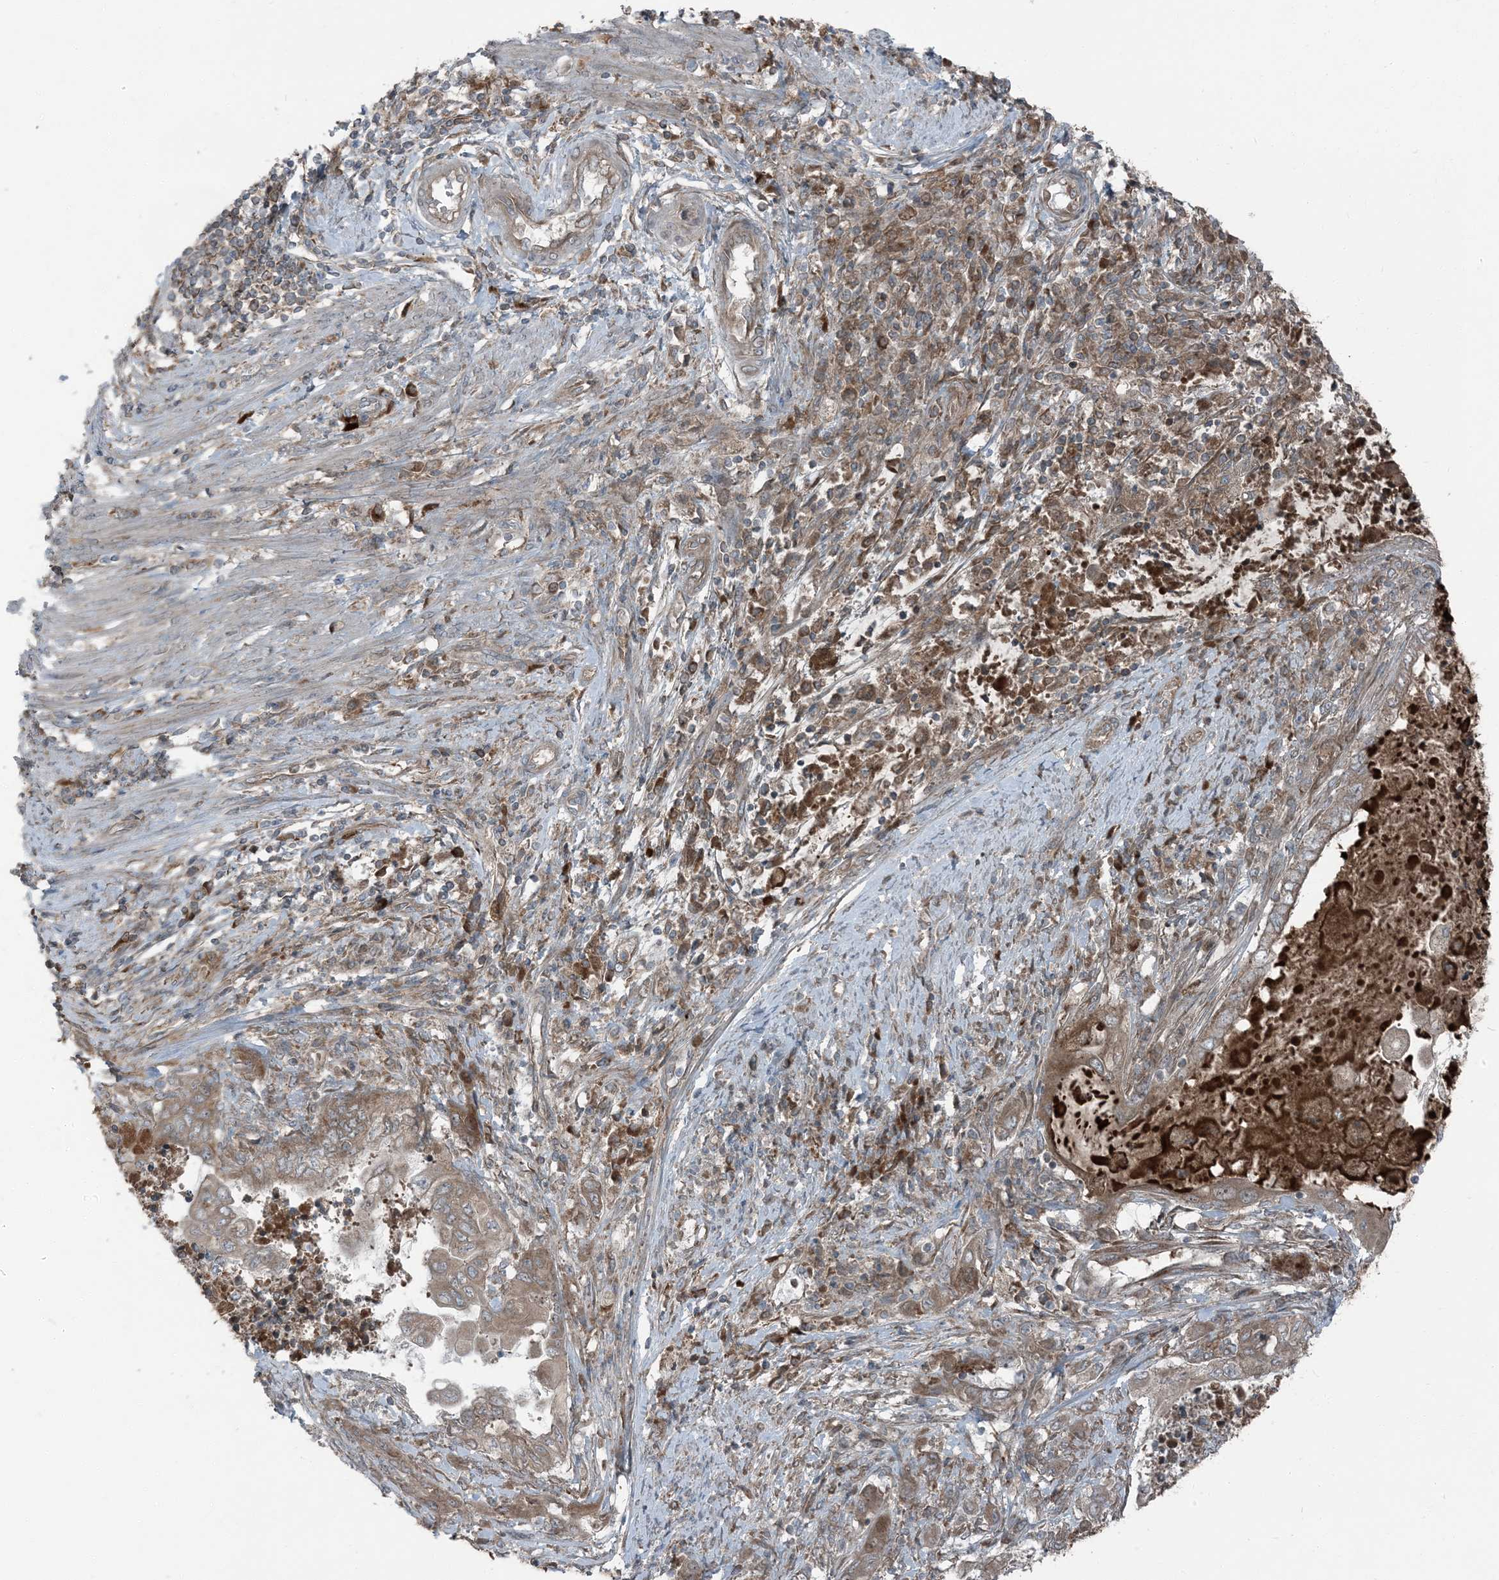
{"staining": {"intensity": "weak", "quantity": ">75%", "location": "cytoplasmic/membranous"}, "tissue": "endometrial cancer", "cell_type": "Tumor cells", "image_type": "cancer", "snomed": [{"axis": "morphology", "description": "Adenocarcinoma, NOS"}, {"axis": "topography", "description": "Uterus"}, {"axis": "topography", "description": "Endometrium"}], "caption": "Immunohistochemistry staining of endometrial cancer, which reveals low levels of weak cytoplasmic/membranous expression in about >75% of tumor cells indicating weak cytoplasmic/membranous protein expression. The staining was performed using DAB (3,3'-diaminobenzidine) (brown) for protein detection and nuclei were counterstained in hematoxylin (blue).", "gene": "RAB3GAP1", "patient": {"sex": "female", "age": 70}}